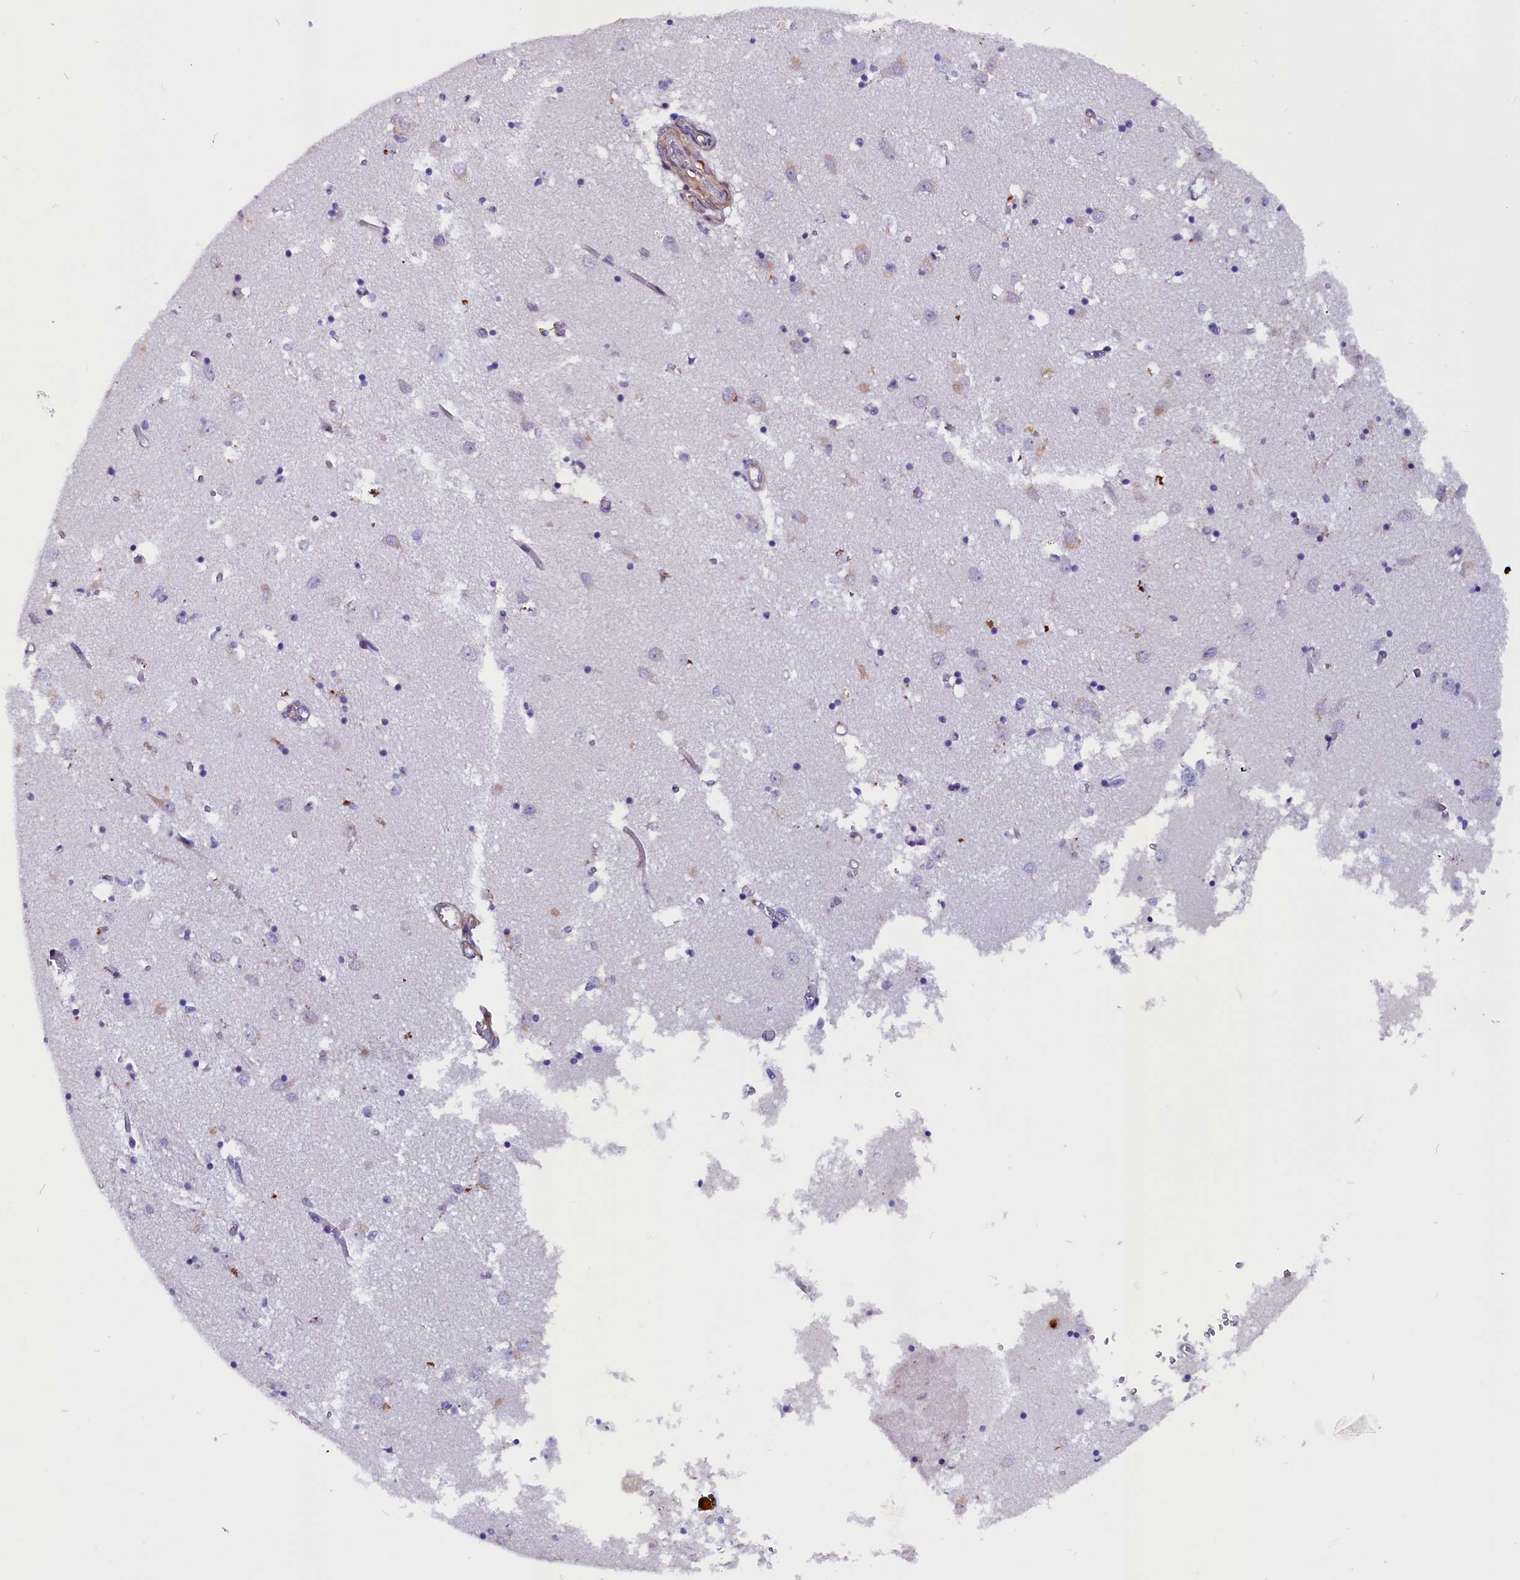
{"staining": {"intensity": "negative", "quantity": "none", "location": "none"}, "tissue": "caudate", "cell_type": "Glial cells", "image_type": "normal", "snomed": [{"axis": "morphology", "description": "Normal tissue, NOS"}, {"axis": "topography", "description": "Lateral ventricle wall"}], "caption": "IHC of benign caudate displays no expression in glial cells.", "gene": "ZNF749", "patient": {"sex": "male", "age": 70}}